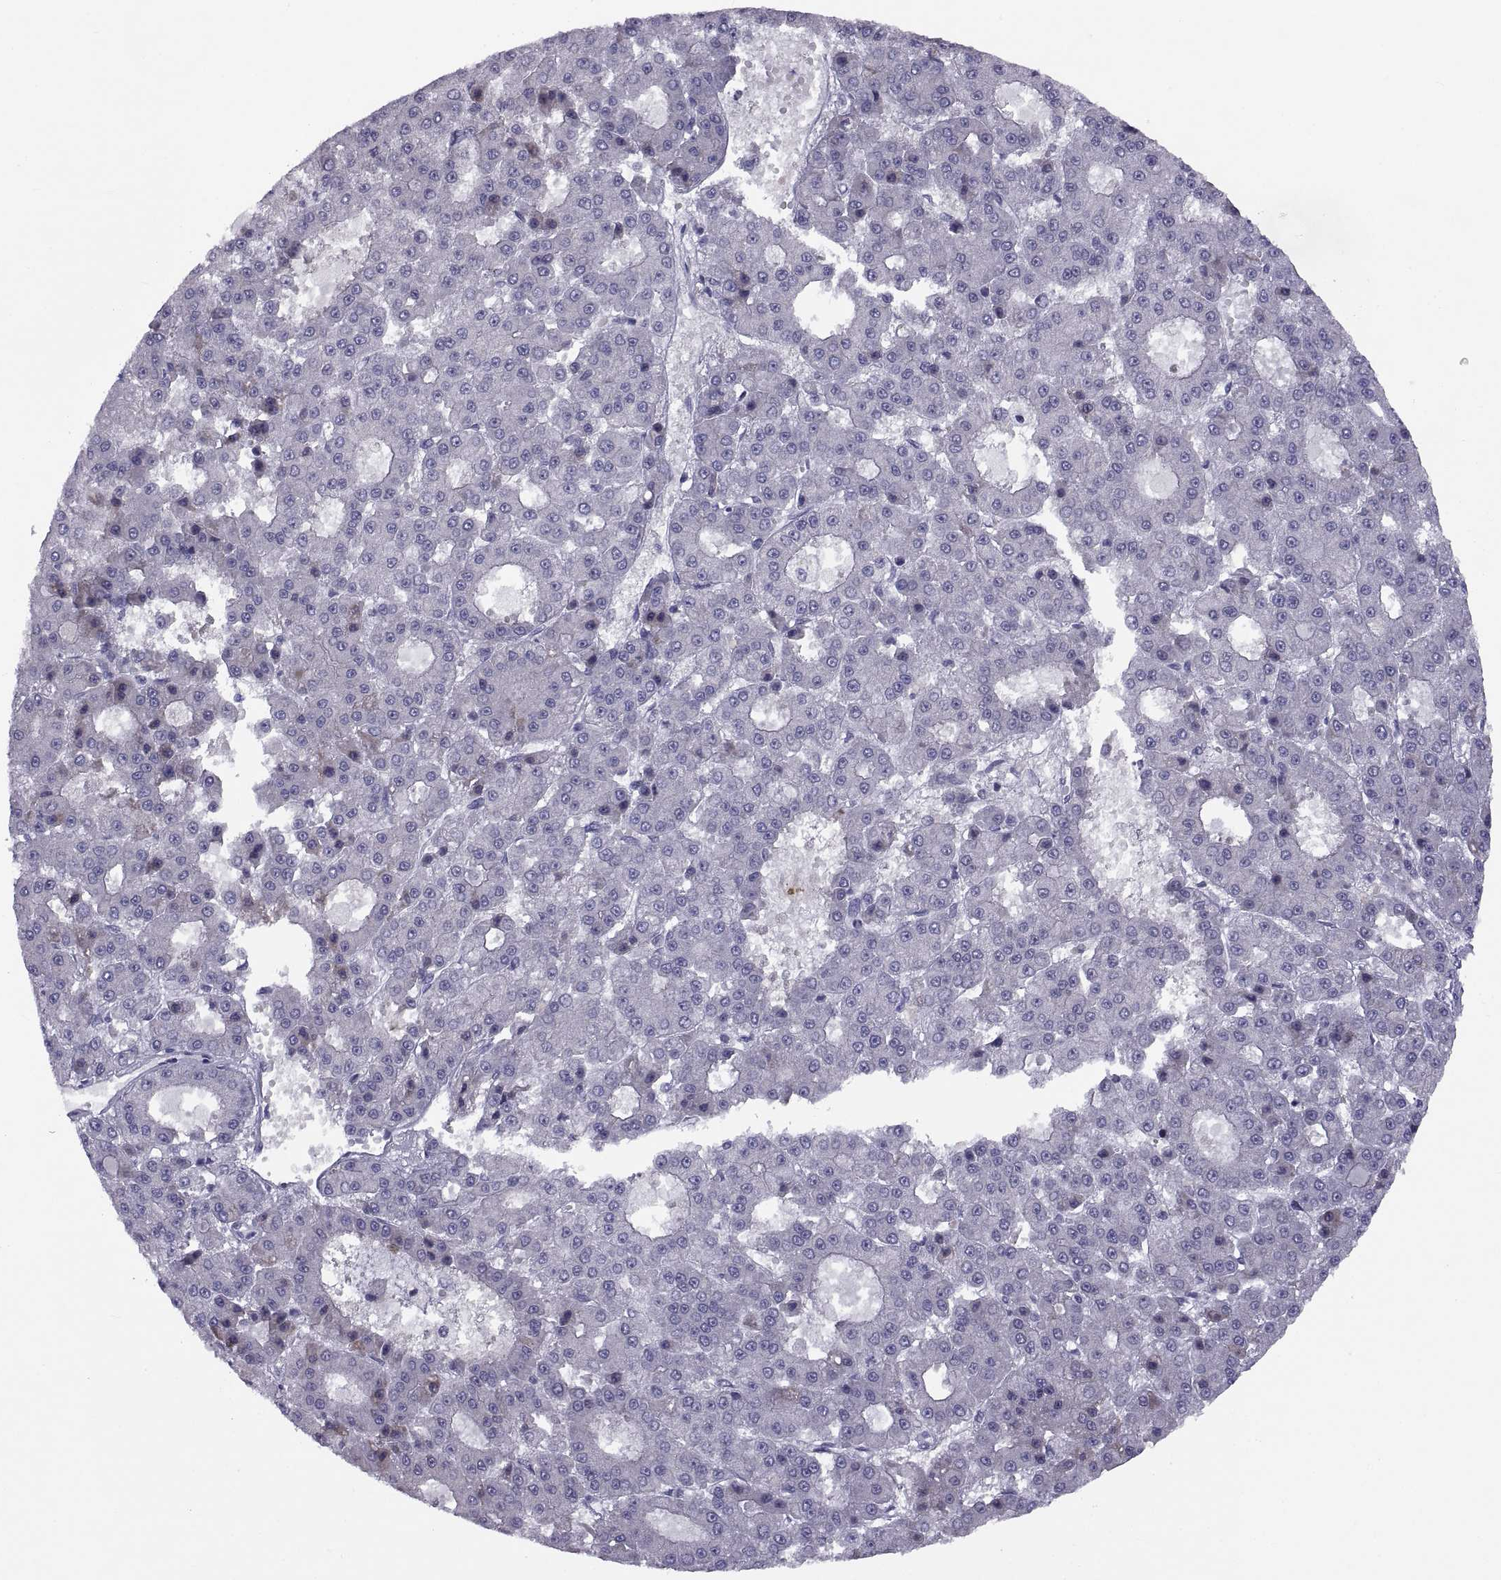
{"staining": {"intensity": "negative", "quantity": "none", "location": "none"}, "tissue": "liver cancer", "cell_type": "Tumor cells", "image_type": "cancer", "snomed": [{"axis": "morphology", "description": "Carcinoma, Hepatocellular, NOS"}, {"axis": "topography", "description": "Liver"}], "caption": "Immunohistochemistry photomicrograph of neoplastic tissue: human liver hepatocellular carcinoma stained with DAB shows no significant protein expression in tumor cells.", "gene": "TMEM158", "patient": {"sex": "male", "age": 70}}